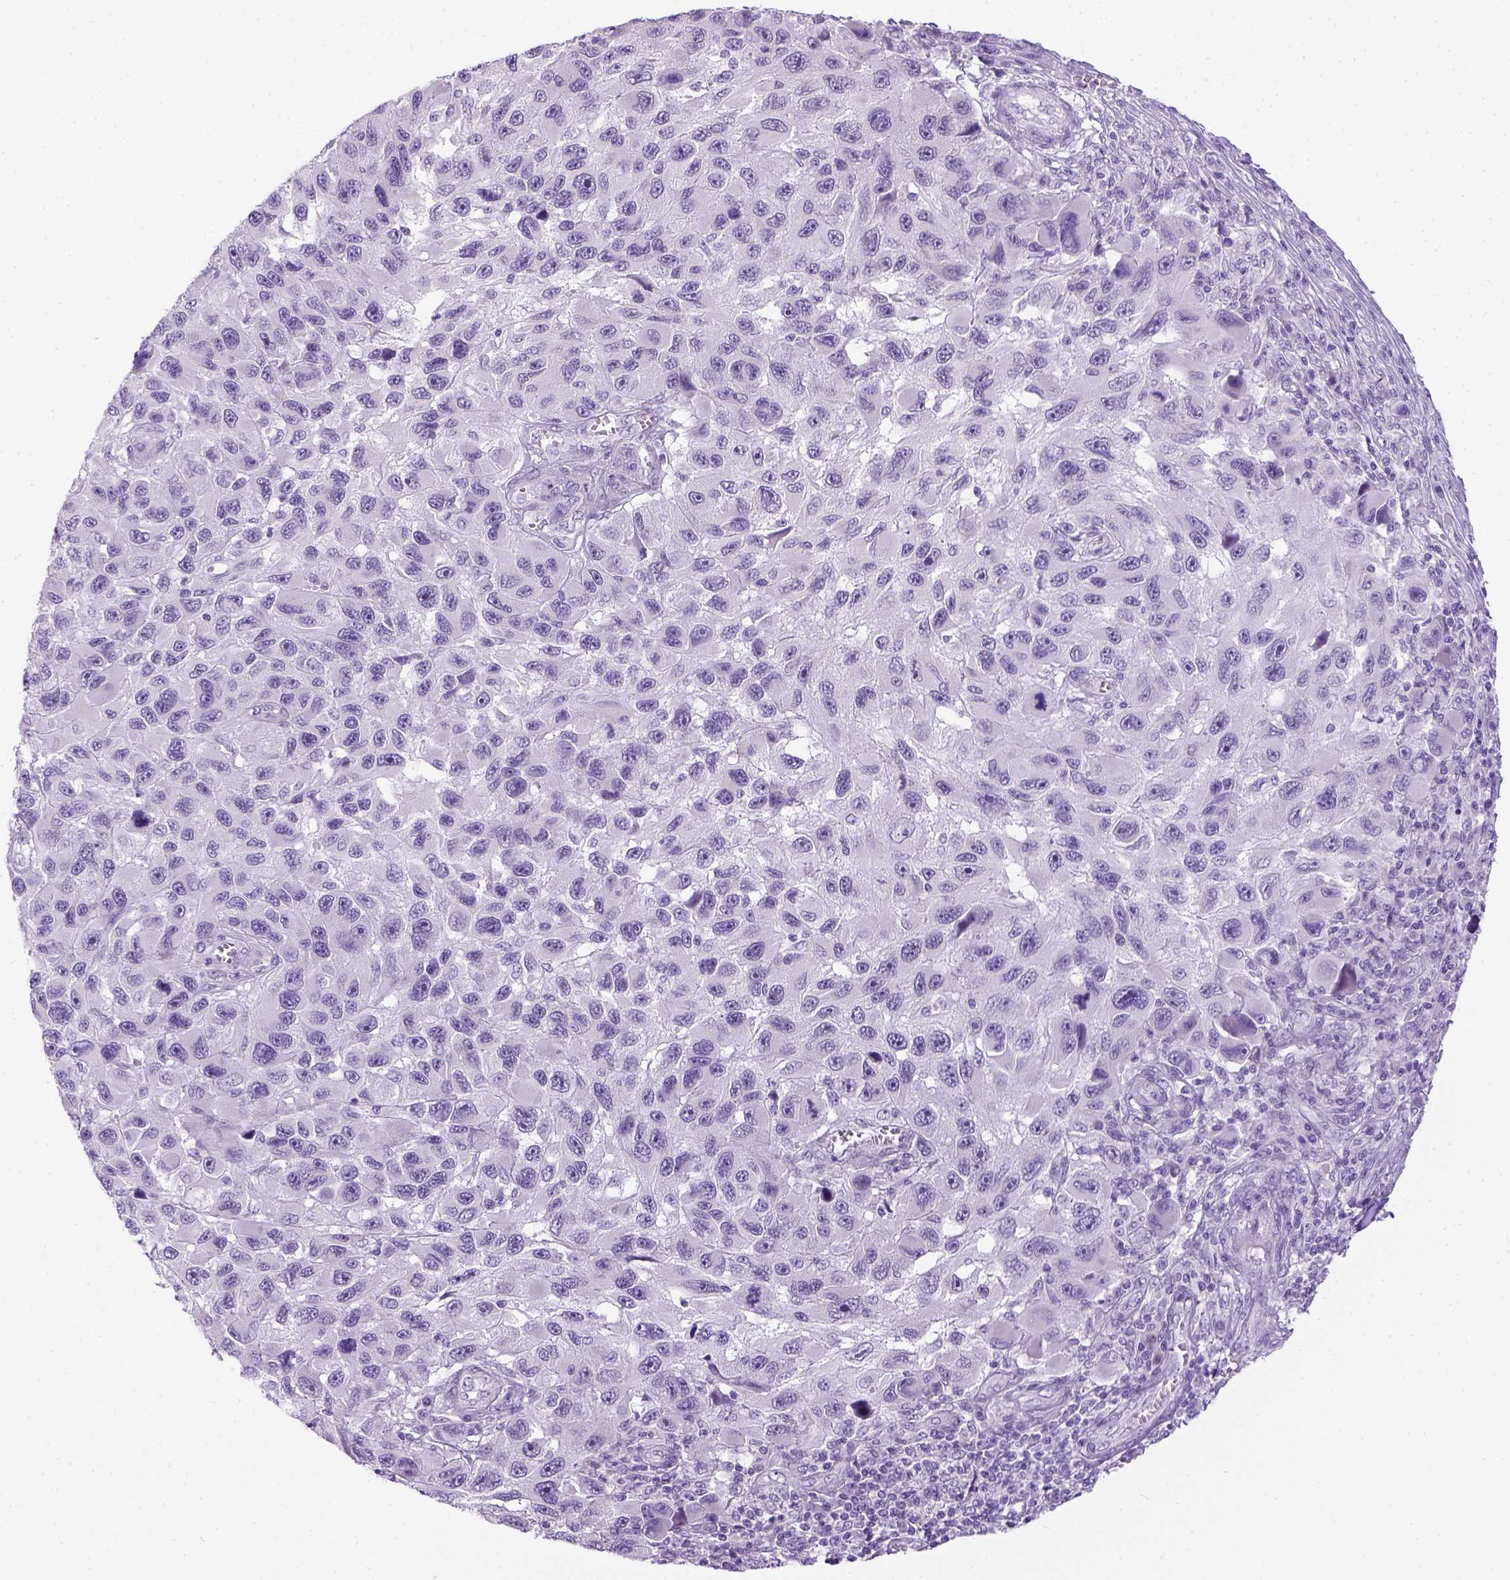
{"staining": {"intensity": "negative", "quantity": "none", "location": "none"}, "tissue": "melanoma", "cell_type": "Tumor cells", "image_type": "cancer", "snomed": [{"axis": "morphology", "description": "Malignant melanoma, NOS"}, {"axis": "topography", "description": "Skin"}], "caption": "Immunohistochemical staining of human malignant melanoma exhibits no significant expression in tumor cells.", "gene": "LGSN", "patient": {"sex": "male", "age": 53}}